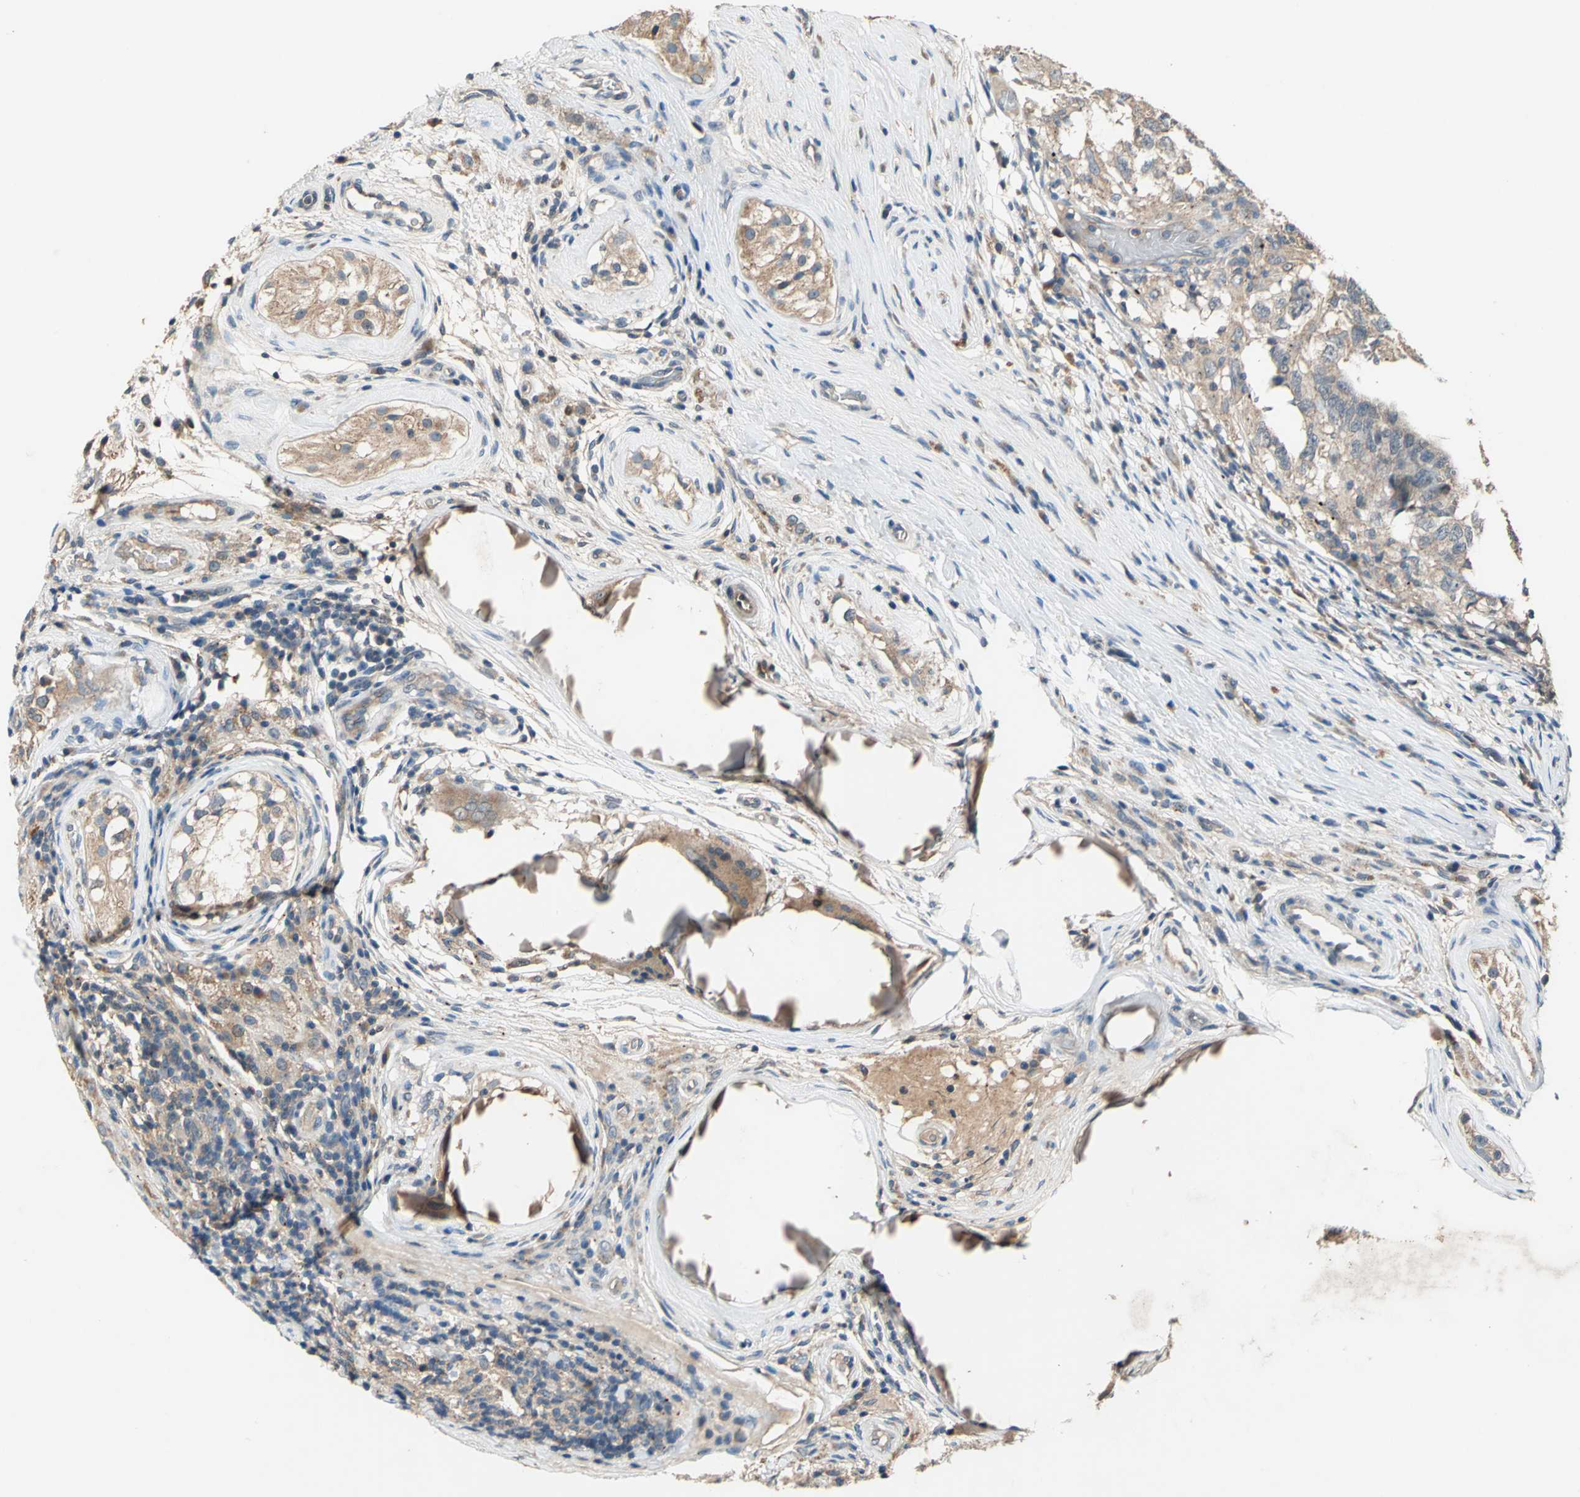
{"staining": {"intensity": "weak", "quantity": ">75%", "location": "cytoplasmic/membranous"}, "tissue": "testis cancer", "cell_type": "Tumor cells", "image_type": "cancer", "snomed": [{"axis": "morphology", "description": "Carcinoma, Embryonal, NOS"}, {"axis": "topography", "description": "Testis"}], "caption": "Protein expression analysis of human testis cancer reveals weak cytoplasmic/membranous positivity in about >75% of tumor cells.", "gene": "EMCN", "patient": {"sex": "male", "age": 21}}